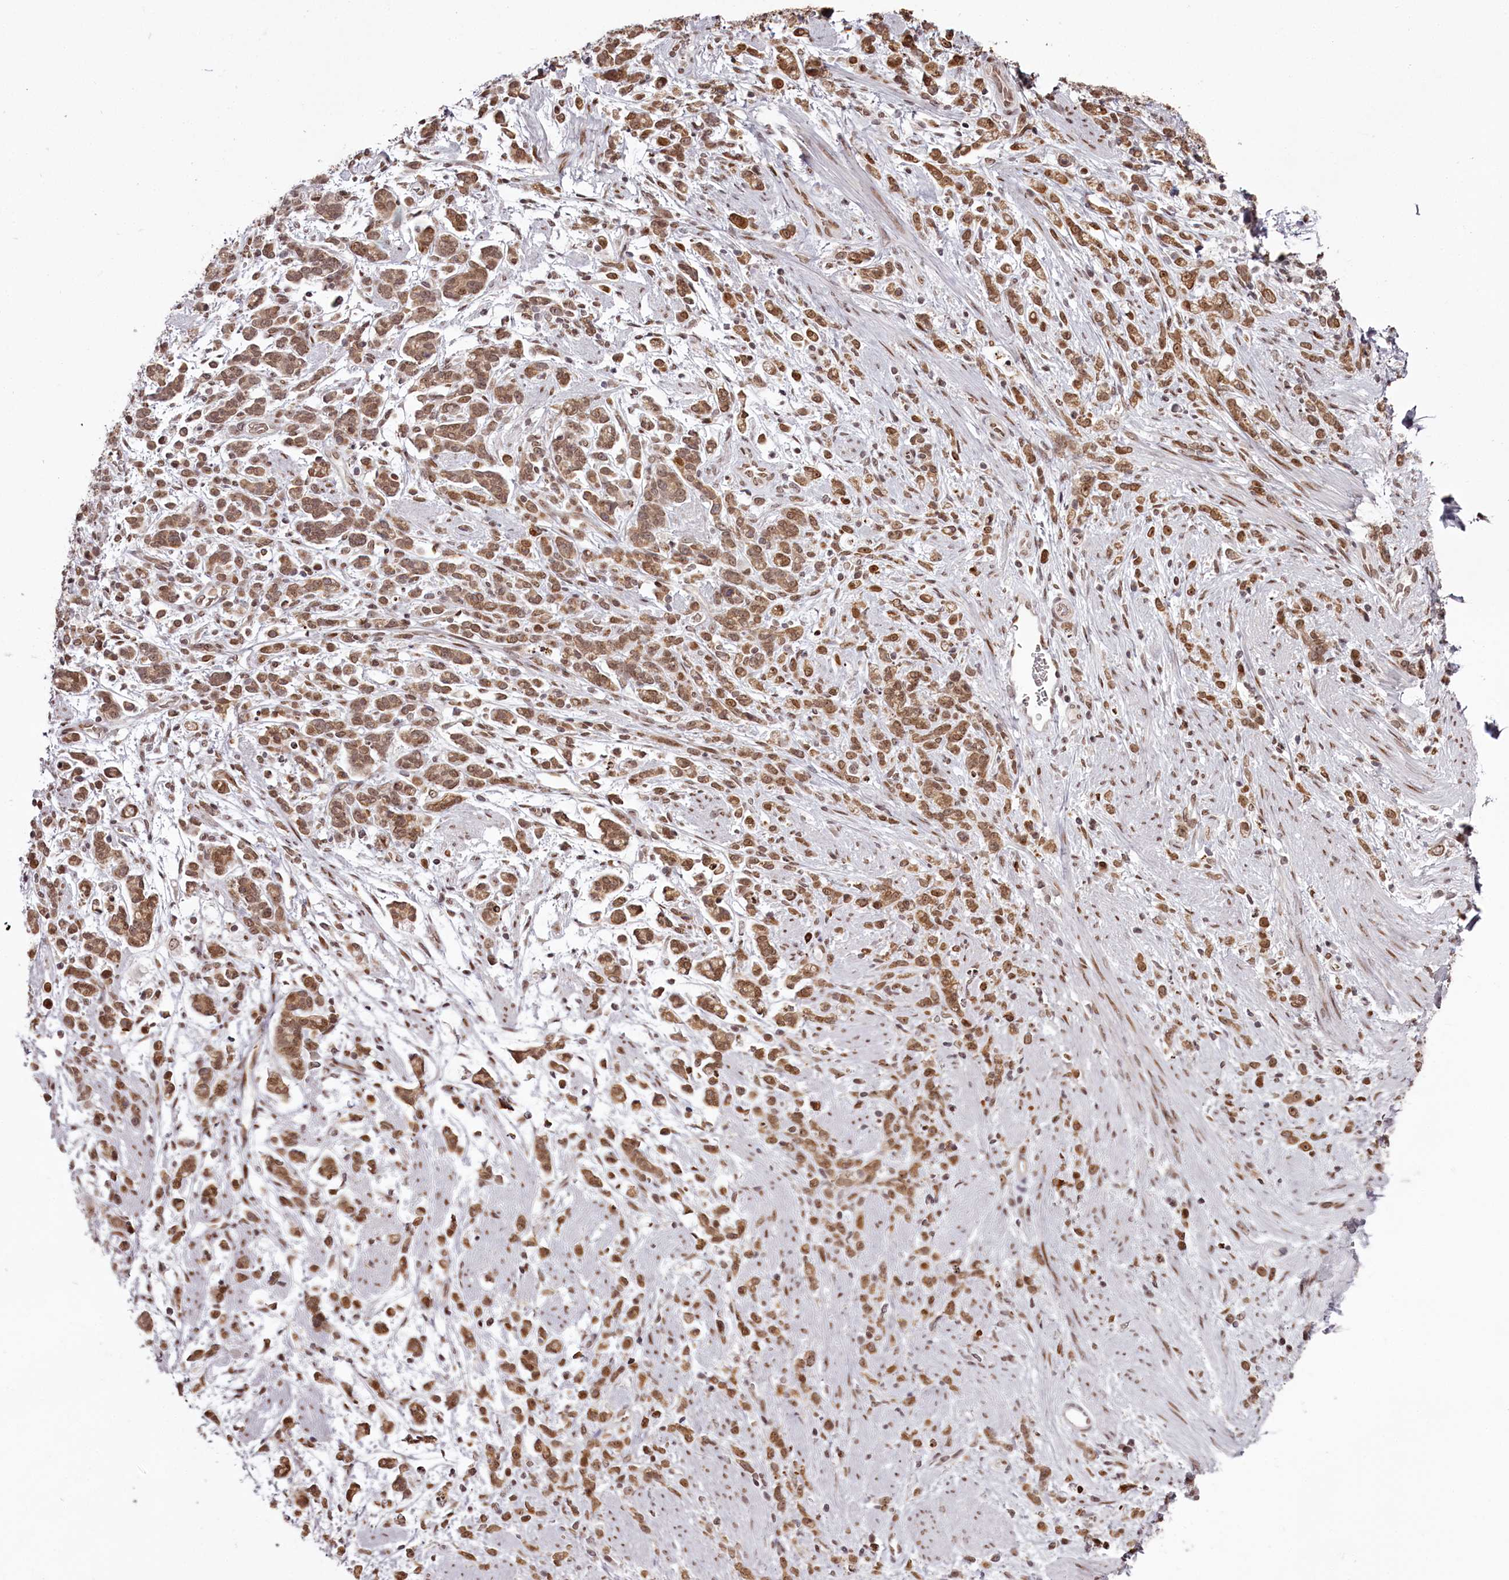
{"staining": {"intensity": "moderate", "quantity": ">75%", "location": "cytoplasmic/membranous,nuclear"}, "tissue": "stomach cancer", "cell_type": "Tumor cells", "image_type": "cancer", "snomed": [{"axis": "morphology", "description": "Adenocarcinoma, NOS"}, {"axis": "topography", "description": "Stomach"}], "caption": "Adenocarcinoma (stomach) stained with a protein marker reveals moderate staining in tumor cells.", "gene": "THYN1", "patient": {"sex": "female", "age": 60}}